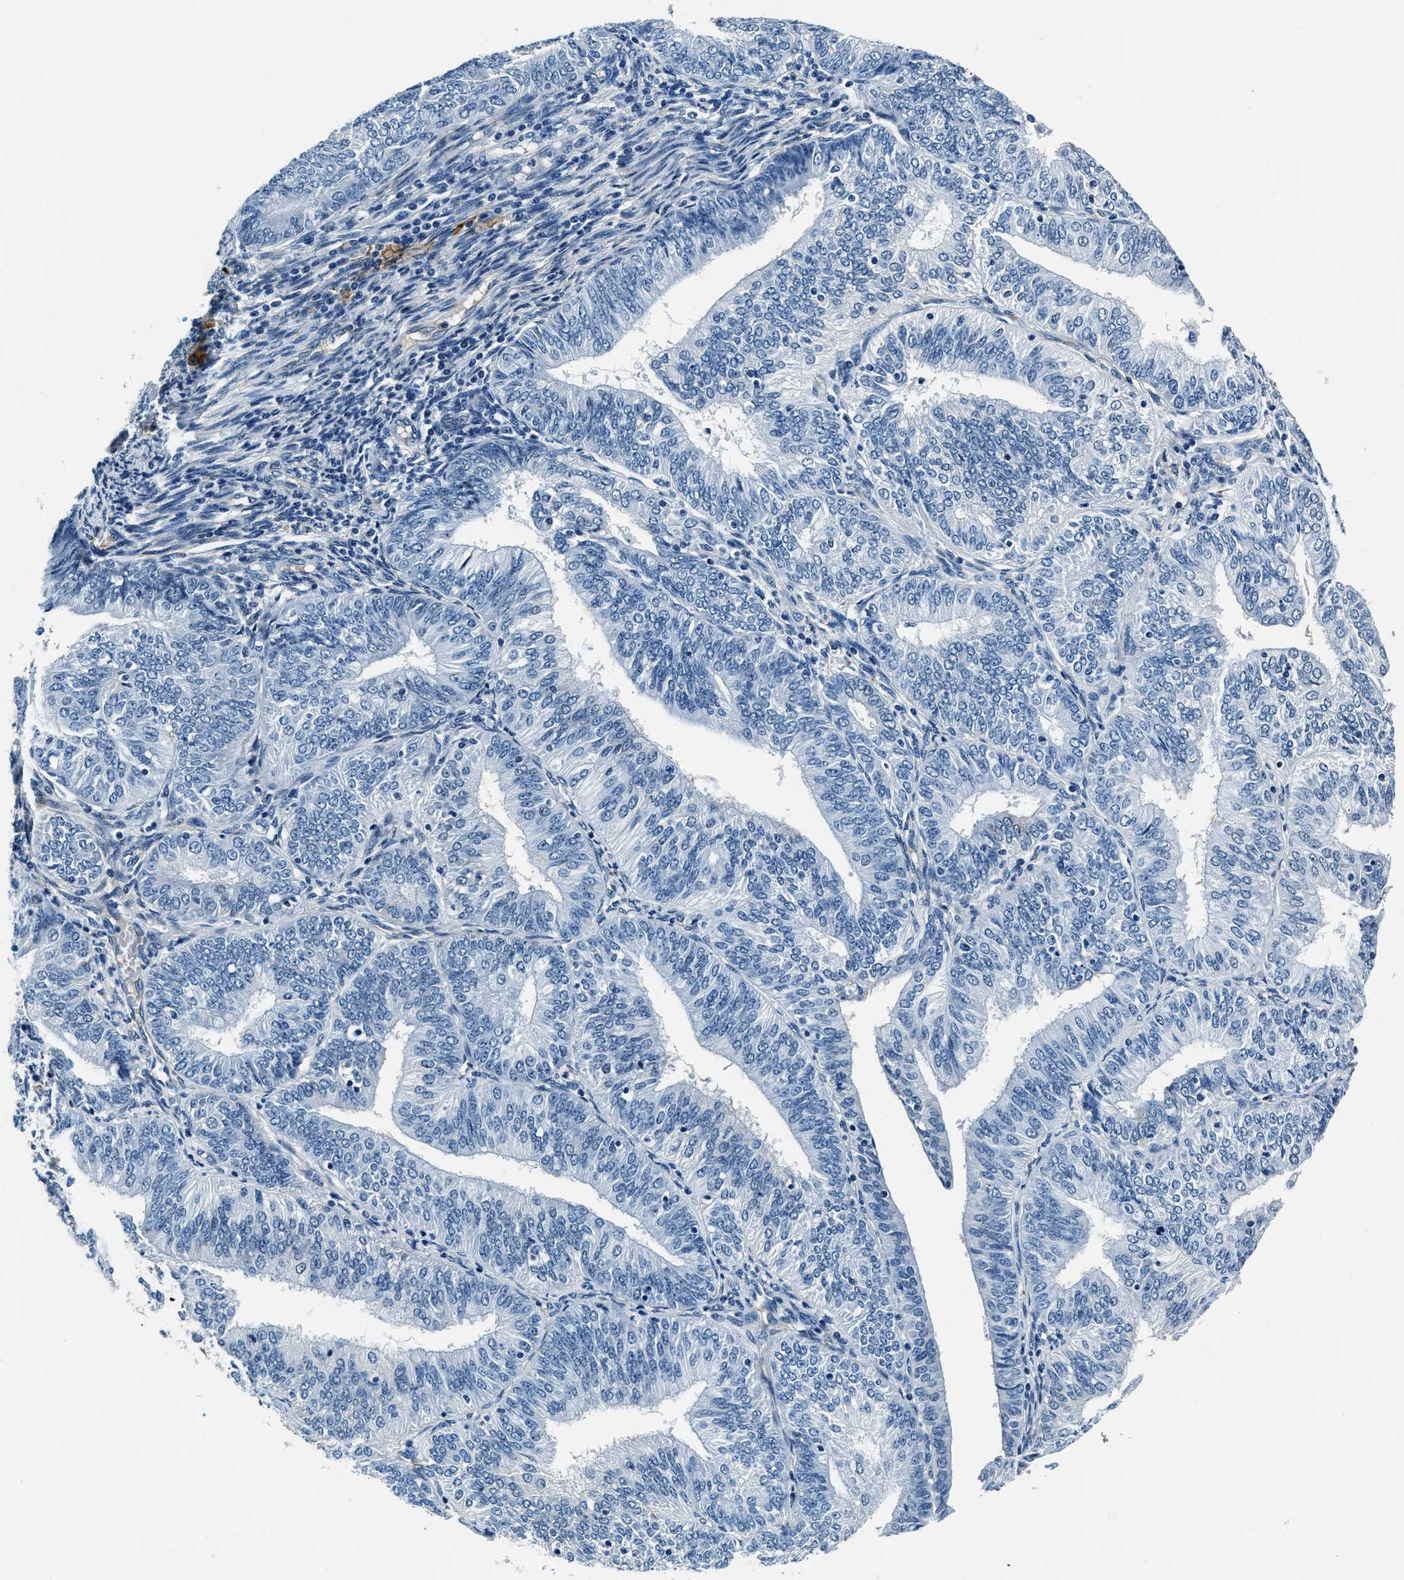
{"staining": {"intensity": "negative", "quantity": "none", "location": "none"}, "tissue": "endometrial cancer", "cell_type": "Tumor cells", "image_type": "cancer", "snomed": [{"axis": "morphology", "description": "Adenocarcinoma, NOS"}, {"axis": "topography", "description": "Endometrium"}], "caption": "Immunohistochemistry (IHC) micrograph of human endometrial cancer (adenocarcinoma) stained for a protein (brown), which demonstrates no expression in tumor cells.", "gene": "PTPDC1", "patient": {"sex": "female", "age": 58}}